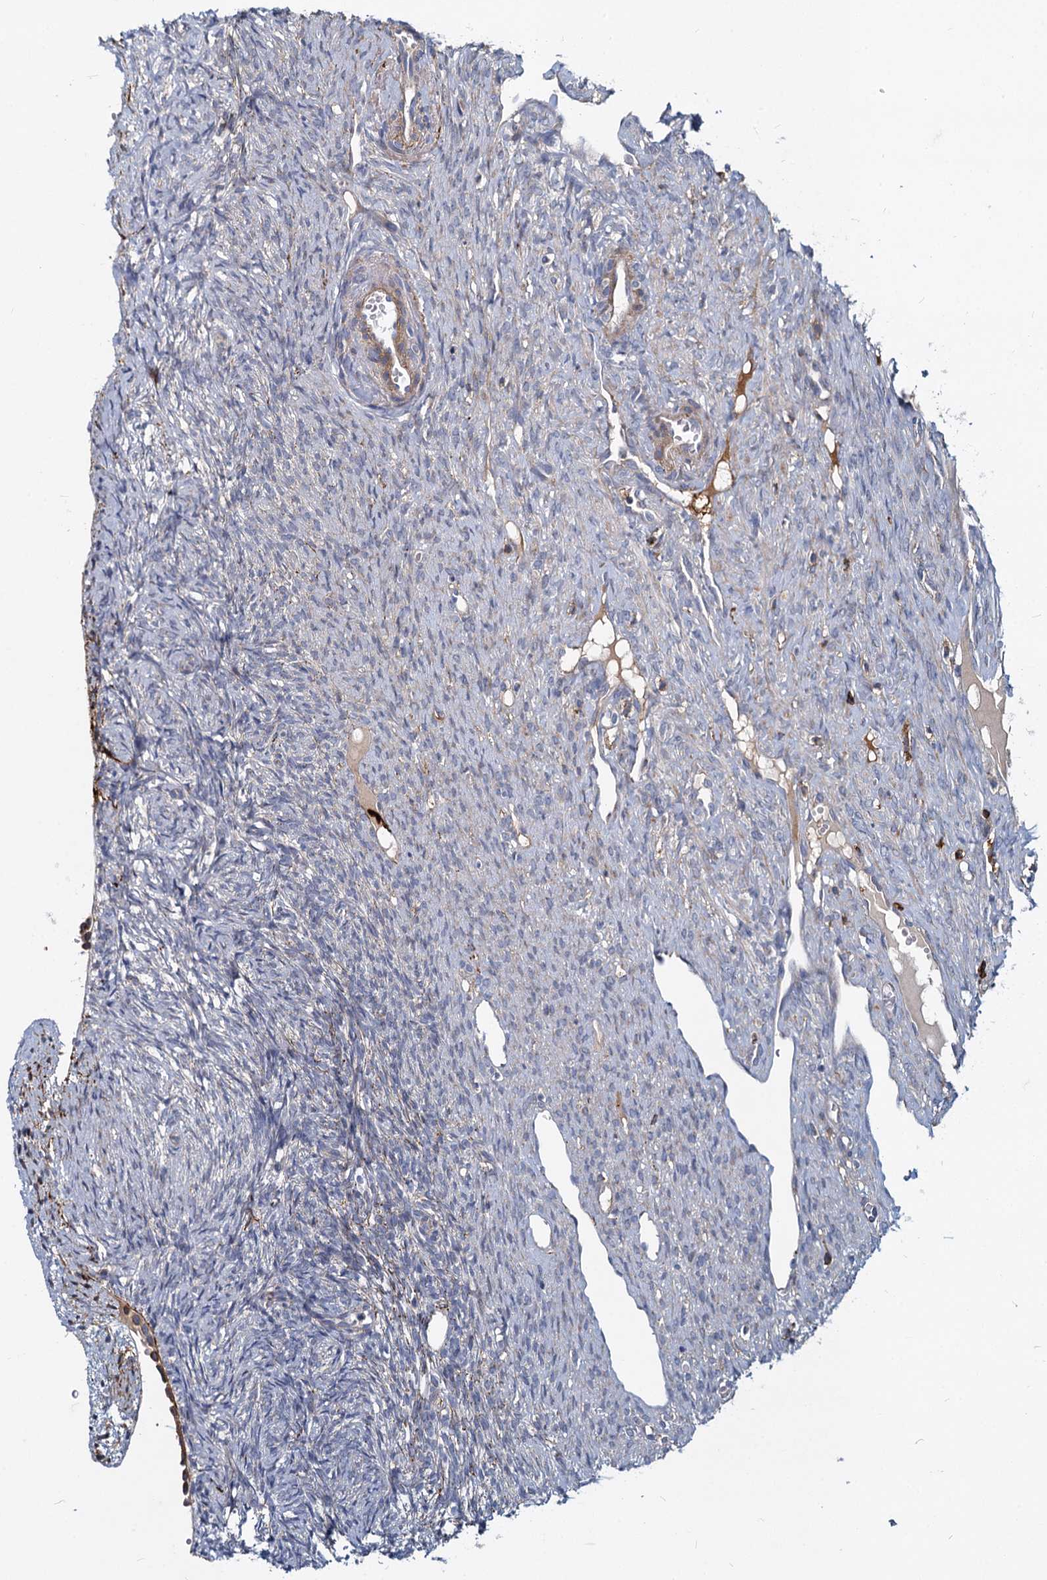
{"staining": {"intensity": "negative", "quantity": "none", "location": "none"}, "tissue": "ovary", "cell_type": "Ovarian stroma cells", "image_type": "normal", "snomed": [{"axis": "morphology", "description": "Normal tissue, NOS"}, {"axis": "topography", "description": "Ovary"}], "caption": "High power microscopy histopathology image of an immunohistochemistry photomicrograph of normal ovary, revealing no significant expression in ovarian stroma cells. The staining was performed using DAB to visualize the protein expression in brown, while the nuclei were stained in blue with hematoxylin (Magnification: 20x).", "gene": "DCUN1D2", "patient": {"sex": "female", "age": 51}}